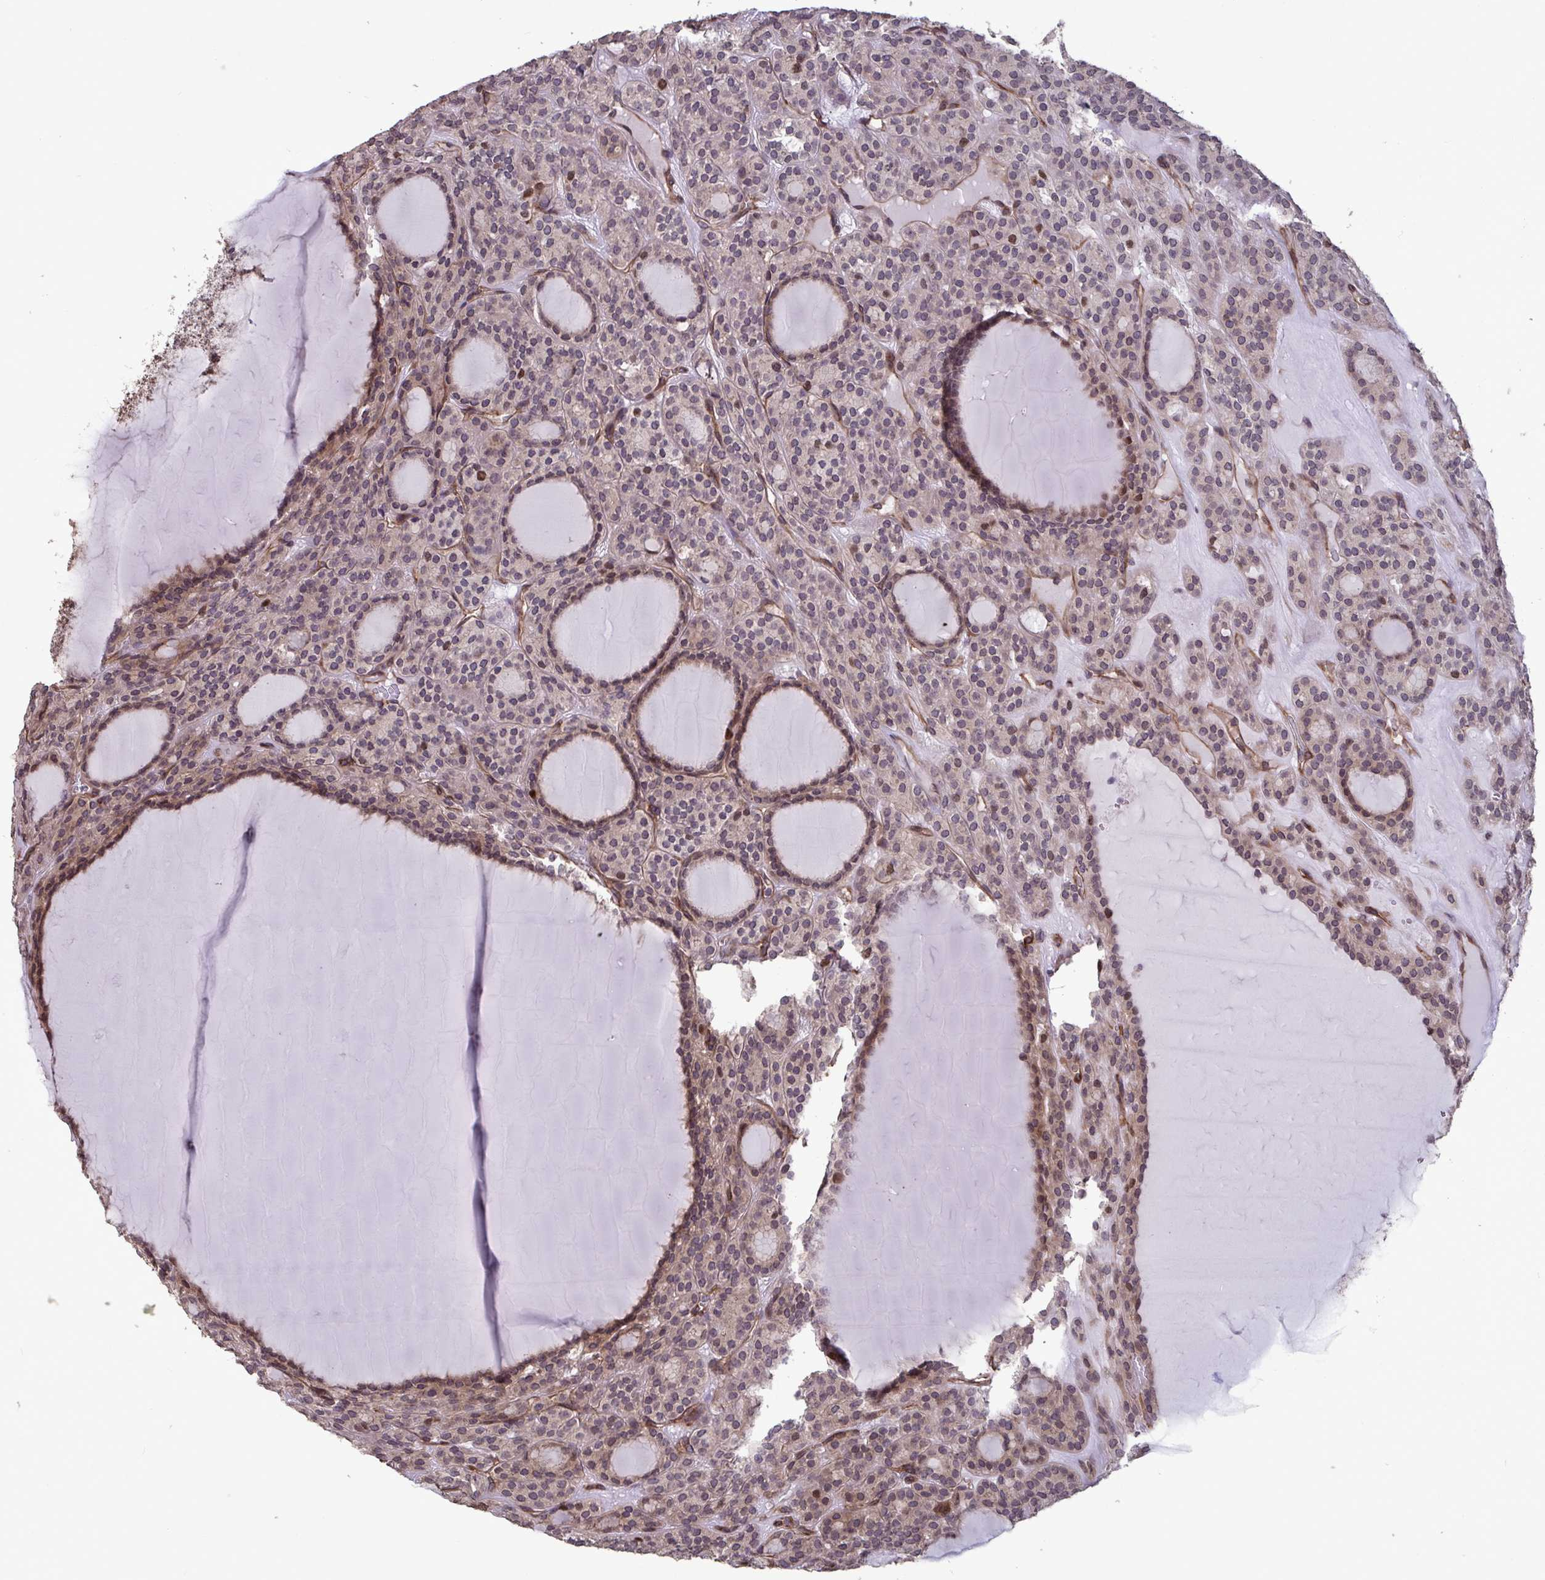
{"staining": {"intensity": "weak", "quantity": "25%-75%", "location": "cytoplasmic/membranous,nuclear"}, "tissue": "thyroid cancer", "cell_type": "Tumor cells", "image_type": "cancer", "snomed": [{"axis": "morphology", "description": "Follicular adenoma carcinoma, NOS"}, {"axis": "topography", "description": "Thyroid gland"}], "caption": "High-power microscopy captured an immunohistochemistry image of follicular adenoma carcinoma (thyroid), revealing weak cytoplasmic/membranous and nuclear positivity in approximately 25%-75% of tumor cells.", "gene": "IPO5", "patient": {"sex": "female", "age": 63}}